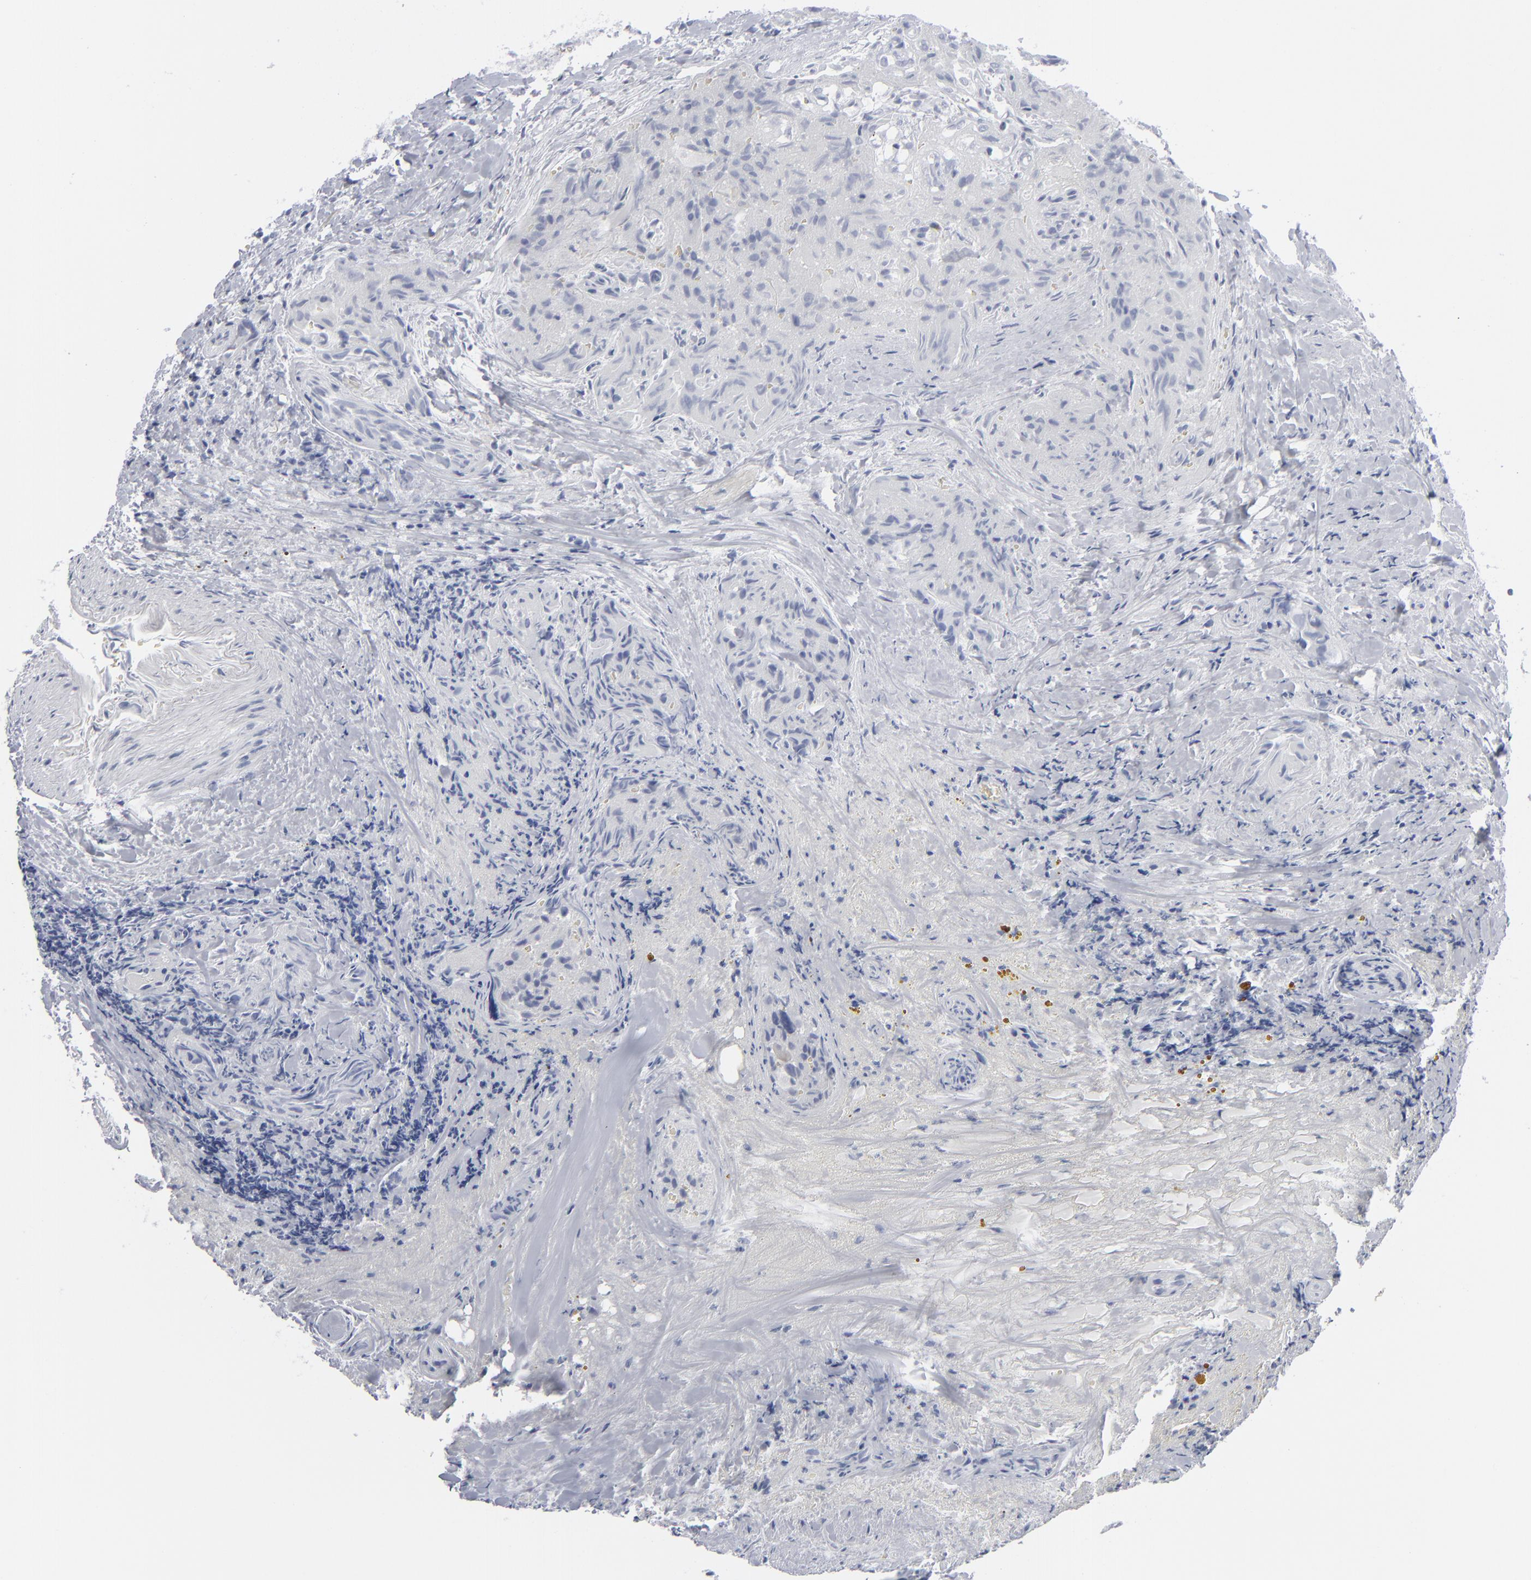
{"staining": {"intensity": "negative", "quantity": "none", "location": "none"}, "tissue": "thyroid cancer", "cell_type": "Tumor cells", "image_type": "cancer", "snomed": [{"axis": "morphology", "description": "Papillary adenocarcinoma, NOS"}, {"axis": "topography", "description": "Thyroid gland"}], "caption": "Immunohistochemical staining of human thyroid cancer exhibits no significant staining in tumor cells. (DAB (3,3'-diaminobenzidine) immunohistochemistry (IHC), high magnification).", "gene": "MSLN", "patient": {"sex": "female", "age": 71}}